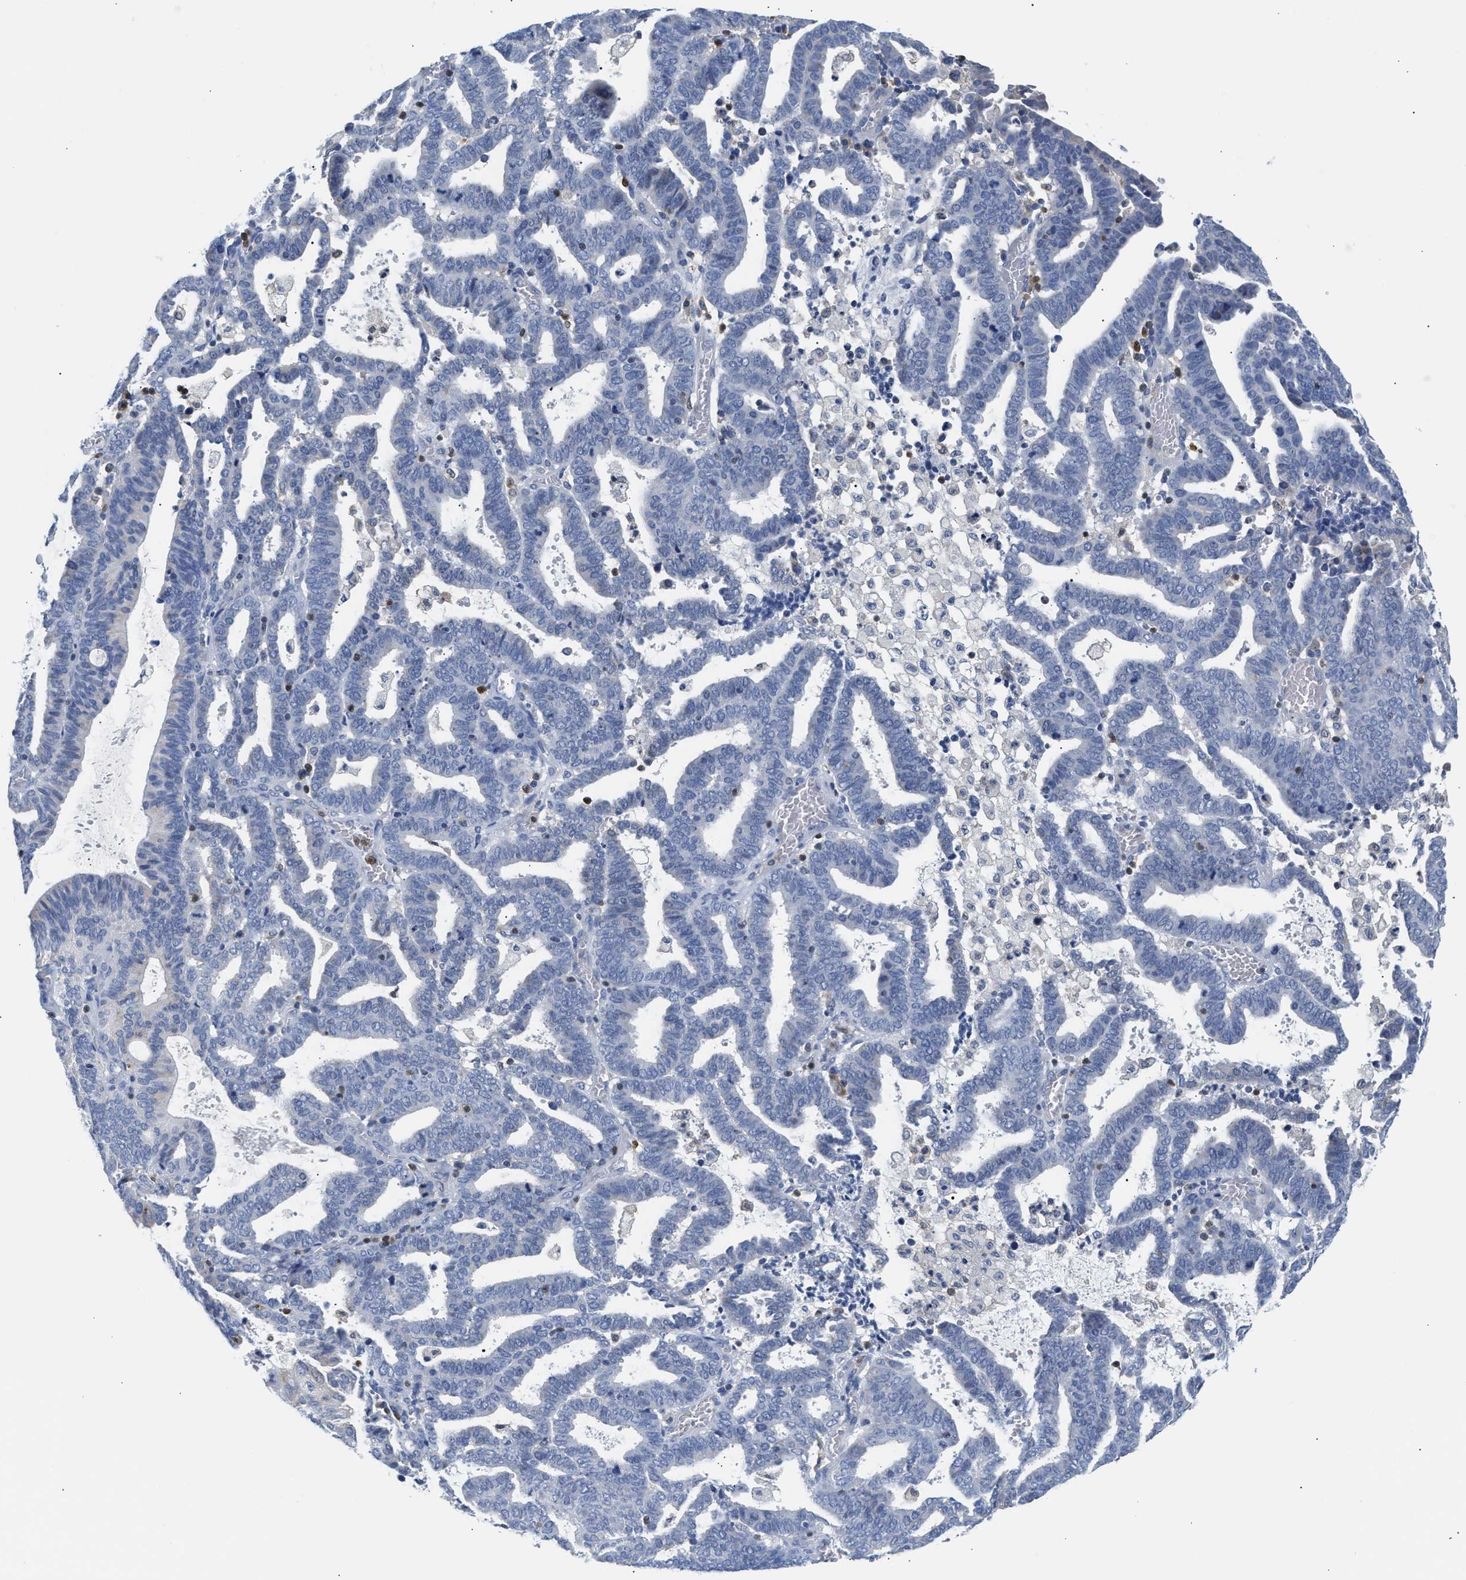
{"staining": {"intensity": "negative", "quantity": "none", "location": "none"}, "tissue": "endometrial cancer", "cell_type": "Tumor cells", "image_type": "cancer", "snomed": [{"axis": "morphology", "description": "Adenocarcinoma, NOS"}, {"axis": "topography", "description": "Uterus"}], "caption": "Immunohistochemistry of human endometrial adenocarcinoma exhibits no expression in tumor cells.", "gene": "SLIT2", "patient": {"sex": "female", "age": 83}}